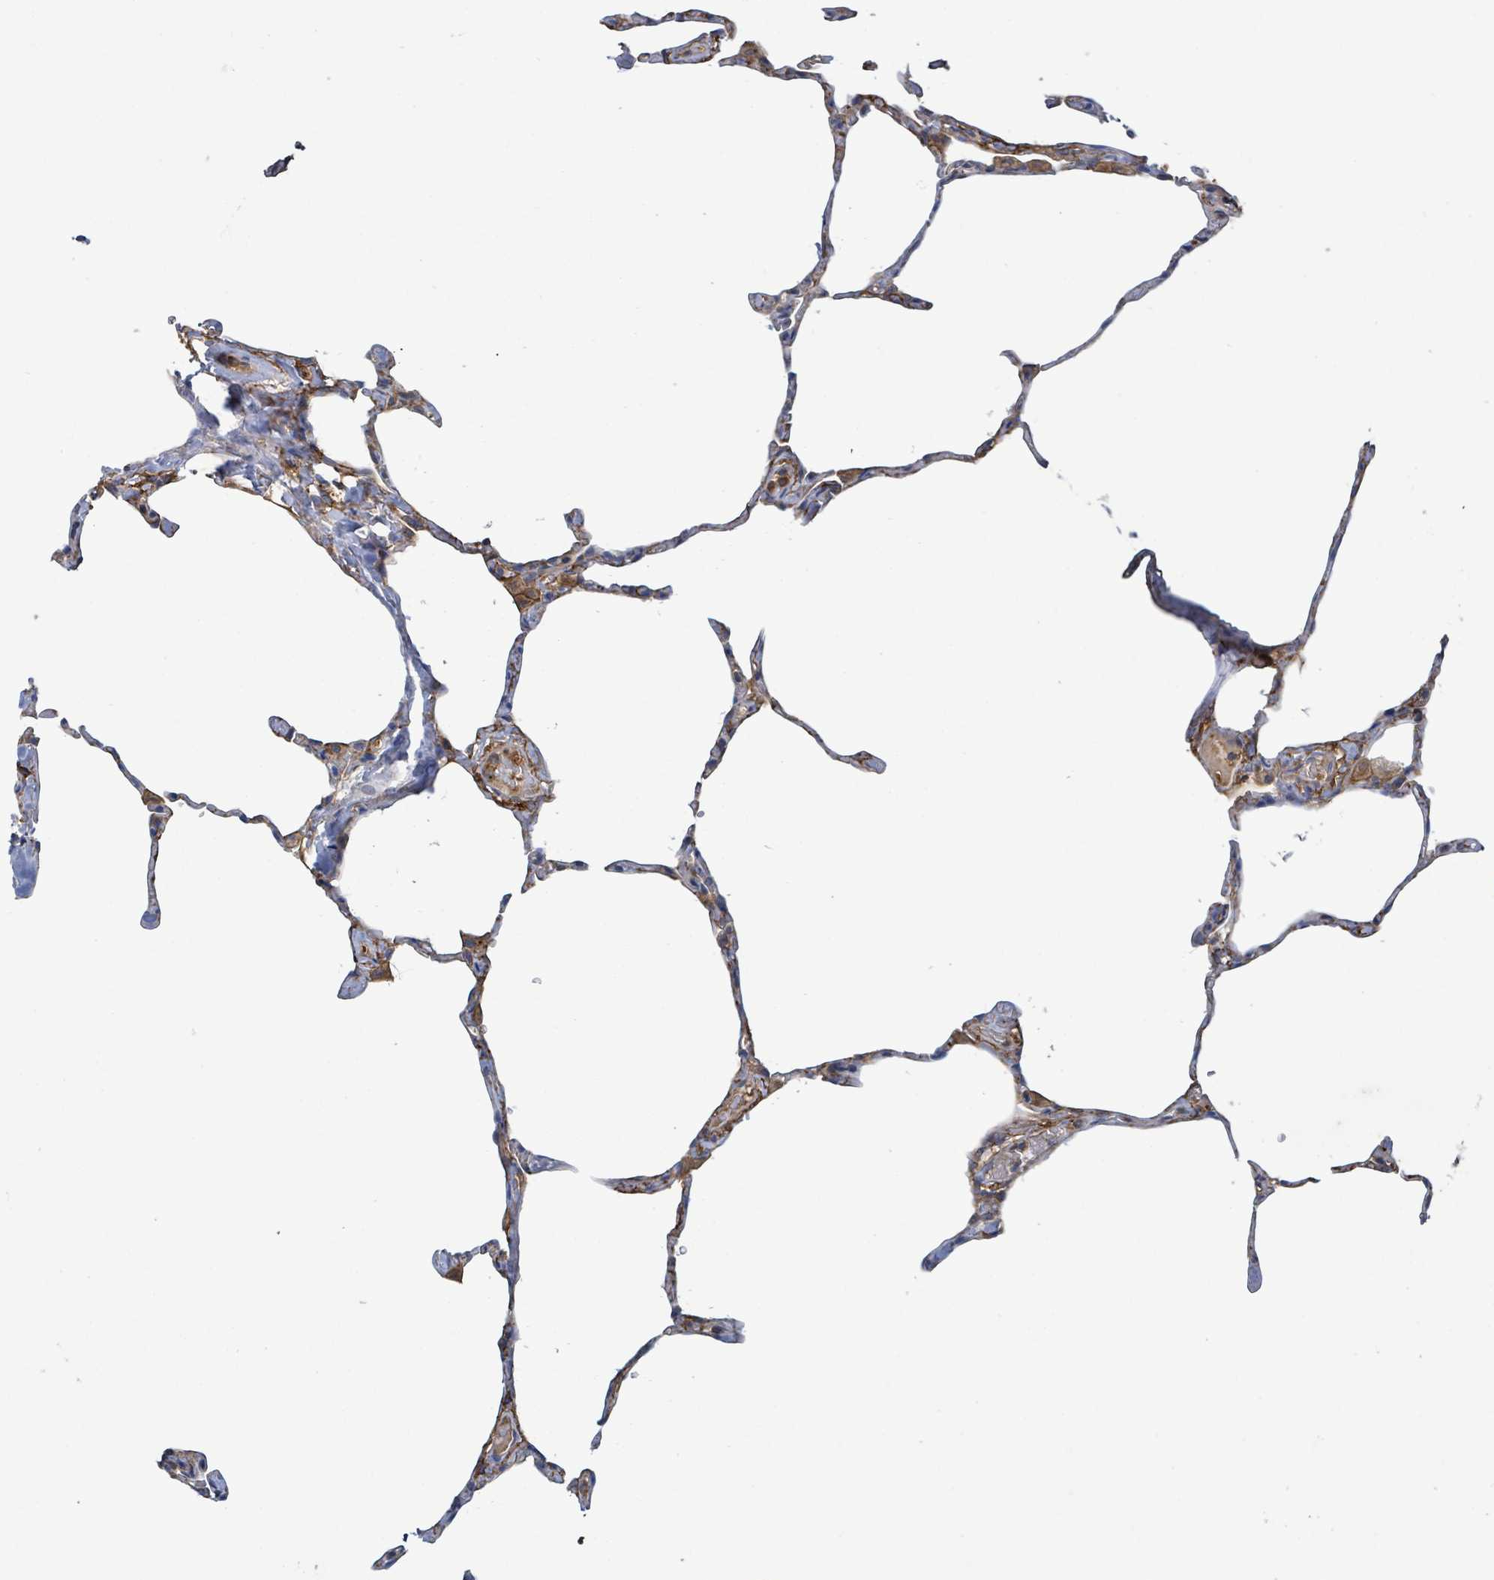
{"staining": {"intensity": "weak", "quantity": "<25%", "location": "cytoplasmic/membranous"}, "tissue": "lung", "cell_type": "Alveolar cells", "image_type": "normal", "snomed": [{"axis": "morphology", "description": "Normal tissue, NOS"}, {"axis": "topography", "description": "Lung"}], "caption": "This is an IHC image of benign human lung. There is no expression in alveolar cells.", "gene": "PLAAT1", "patient": {"sex": "male", "age": 65}}